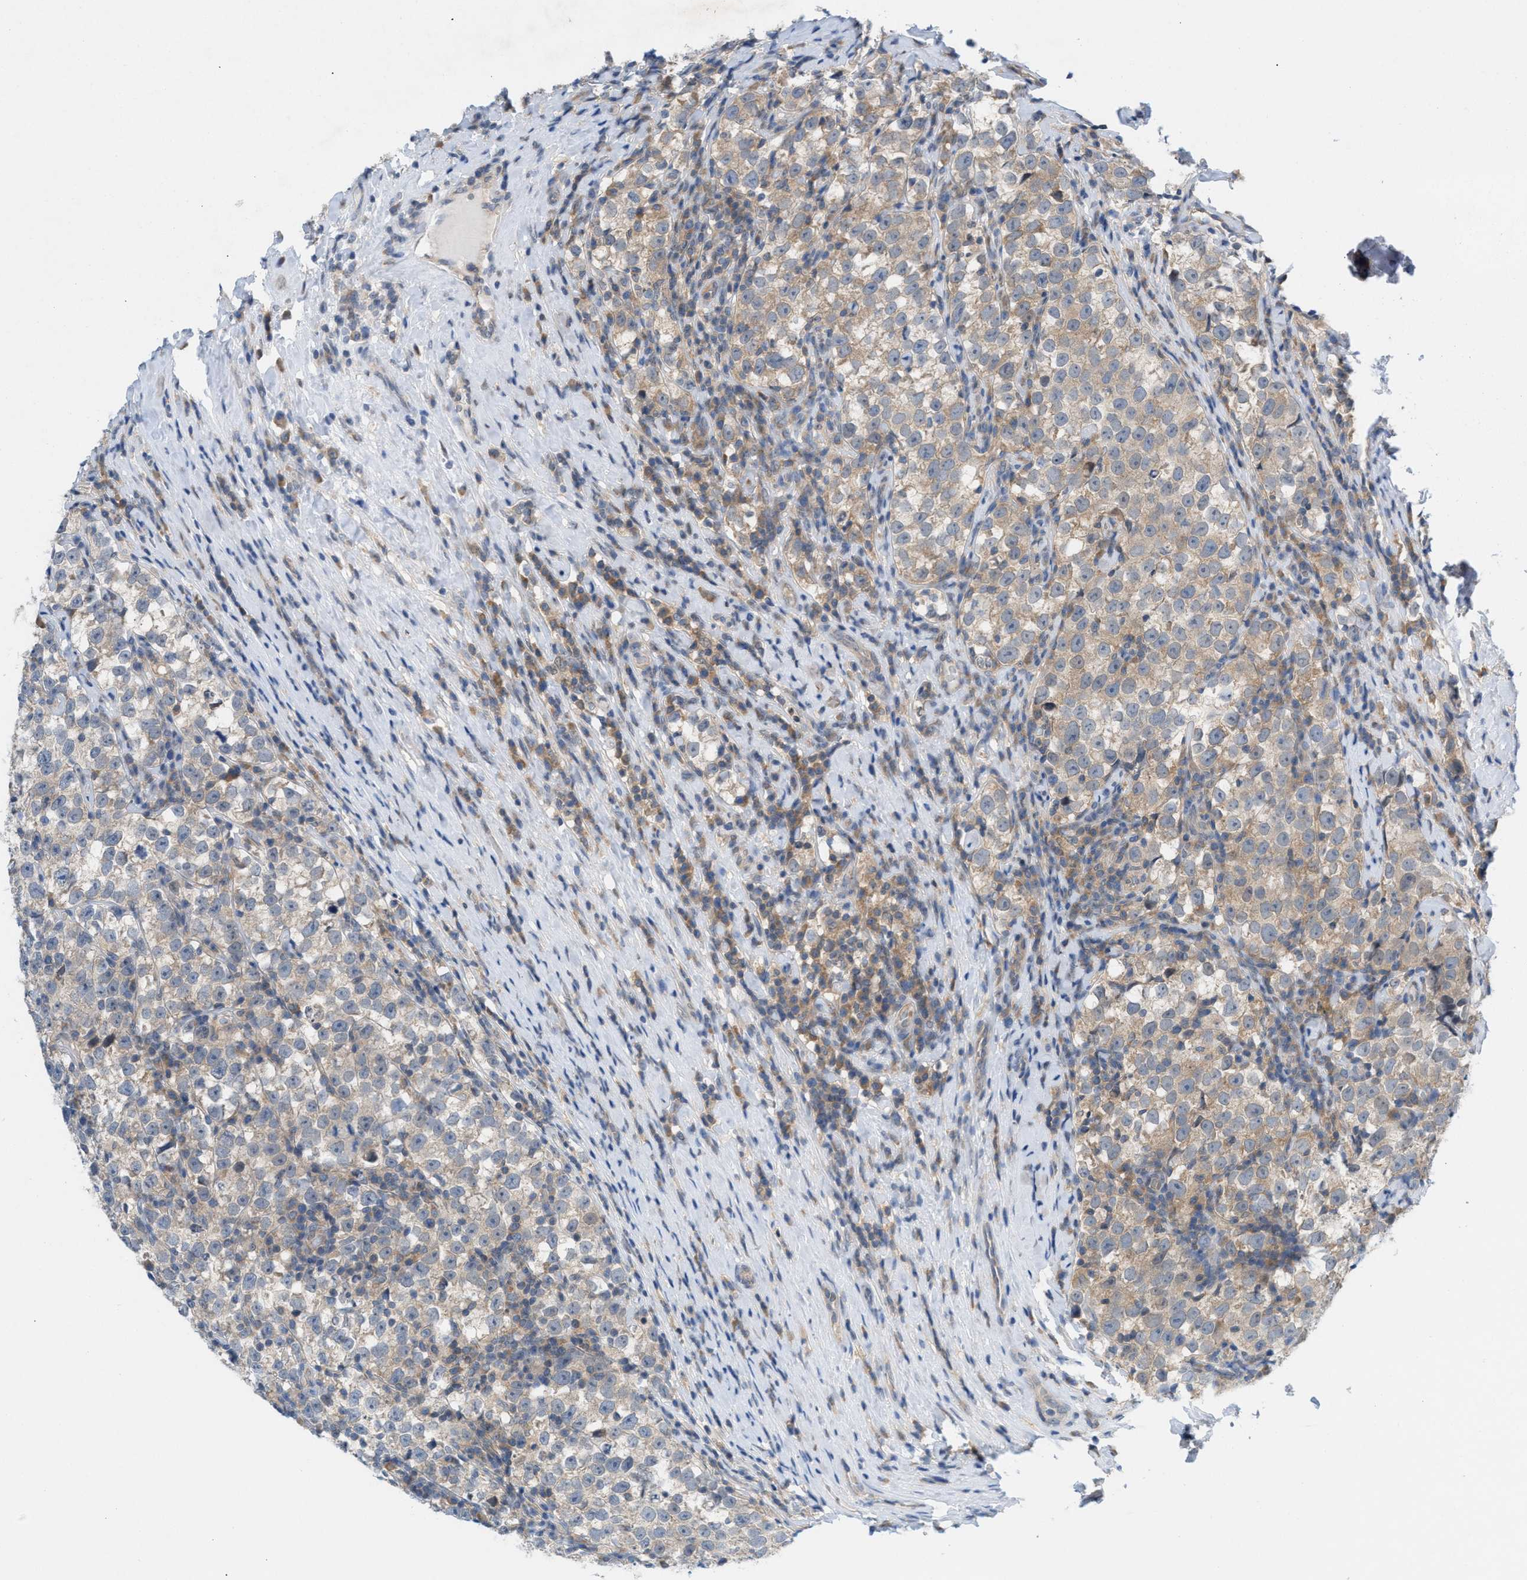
{"staining": {"intensity": "weak", "quantity": ">75%", "location": "cytoplasmic/membranous"}, "tissue": "testis cancer", "cell_type": "Tumor cells", "image_type": "cancer", "snomed": [{"axis": "morphology", "description": "Normal tissue, NOS"}, {"axis": "morphology", "description": "Seminoma, NOS"}, {"axis": "topography", "description": "Testis"}], "caption": "Testis cancer was stained to show a protein in brown. There is low levels of weak cytoplasmic/membranous positivity in about >75% of tumor cells.", "gene": "WIPI2", "patient": {"sex": "male", "age": 43}}